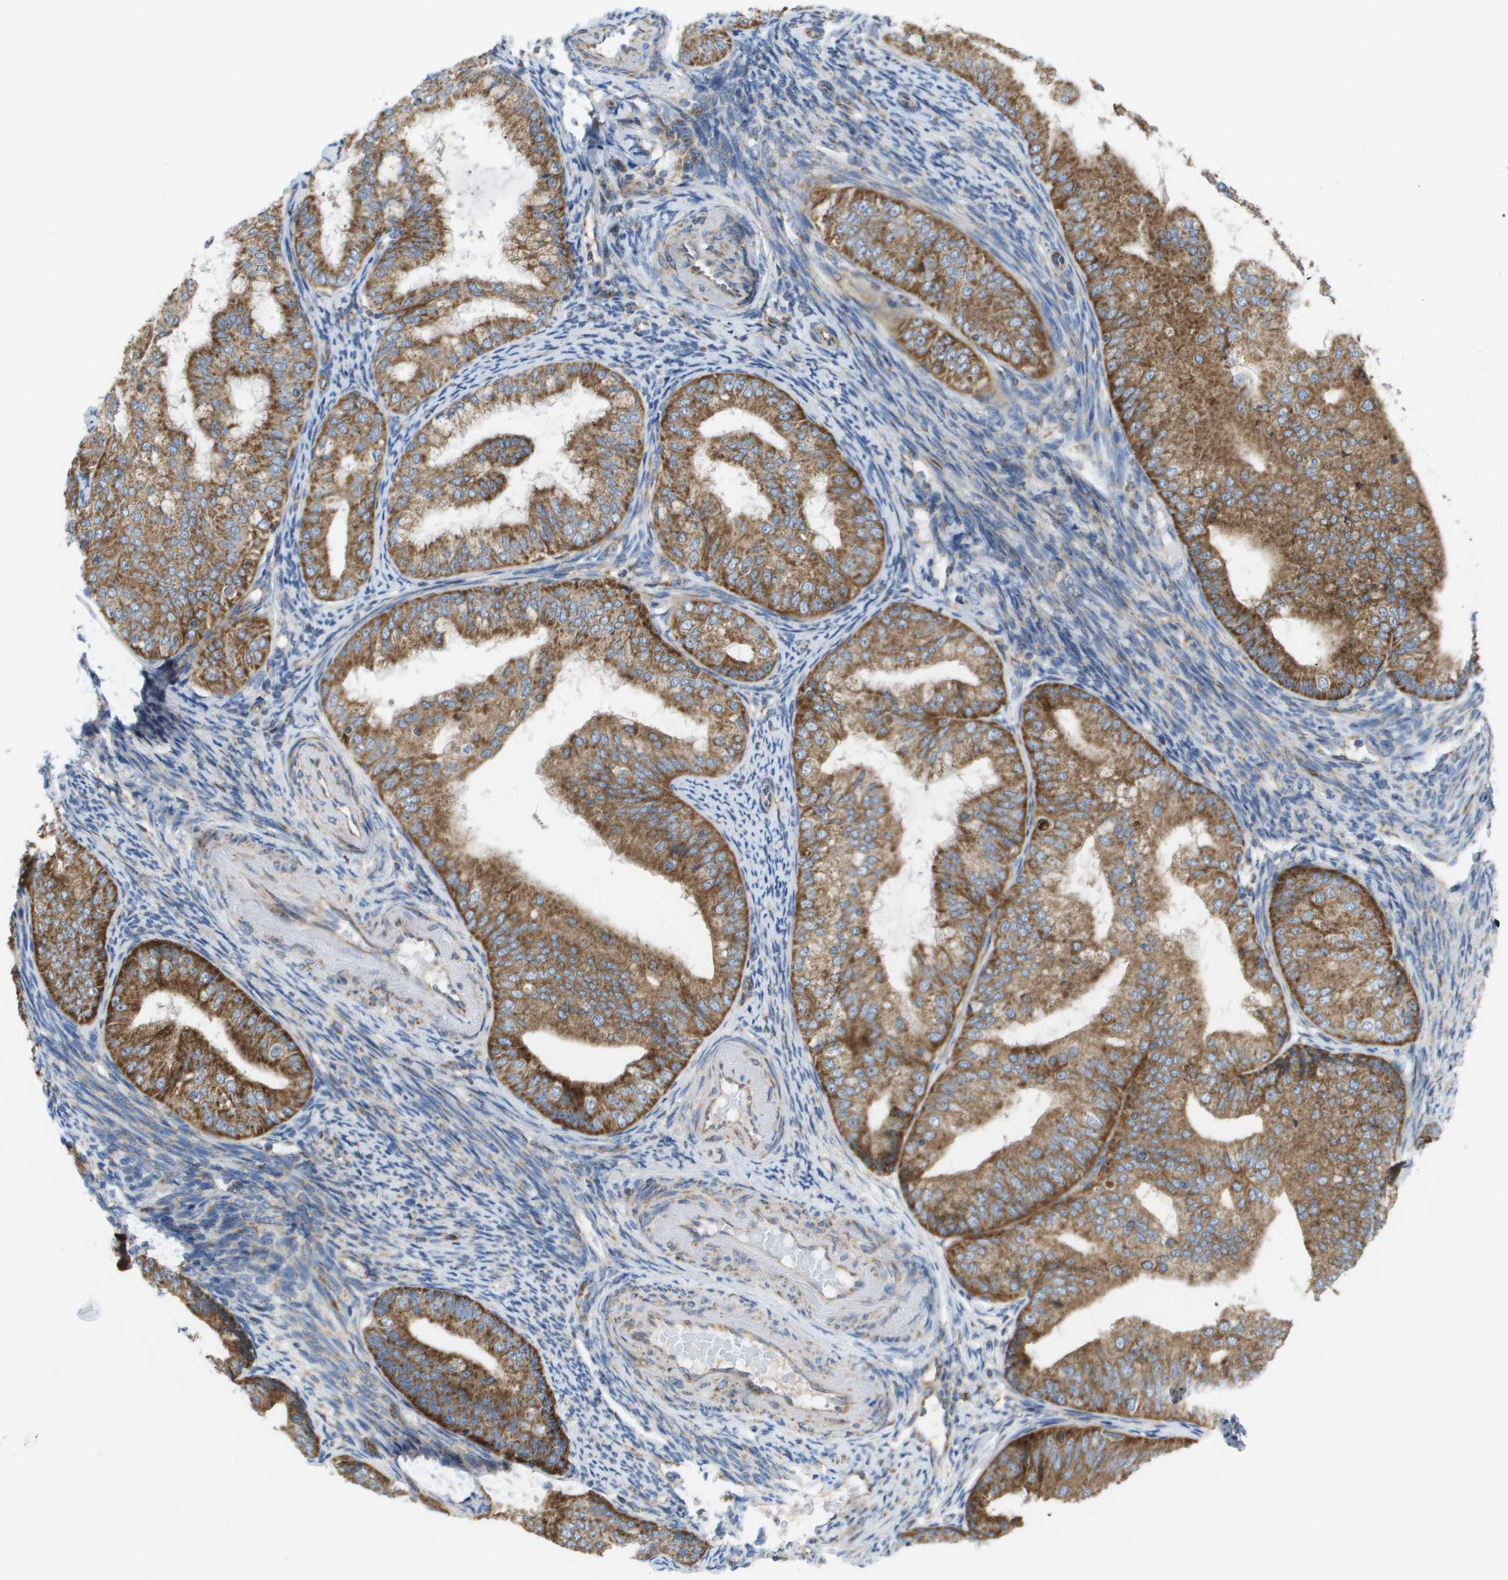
{"staining": {"intensity": "strong", "quantity": ">75%", "location": "cytoplasmic/membranous"}, "tissue": "endometrial cancer", "cell_type": "Tumor cells", "image_type": "cancer", "snomed": [{"axis": "morphology", "description": "Adenocarcinoma, NOS"}, {"axis": "topography", "description": "Endometrium"}], "caption": "Endometrial adenocarcinoma was stained to show a protein in brown. There is high levels of strong cytoplasmic/membranous staining in about >75% of tumor cells.", "gene": "FIS1", "patient": {"sex": "female", "age": 63}}